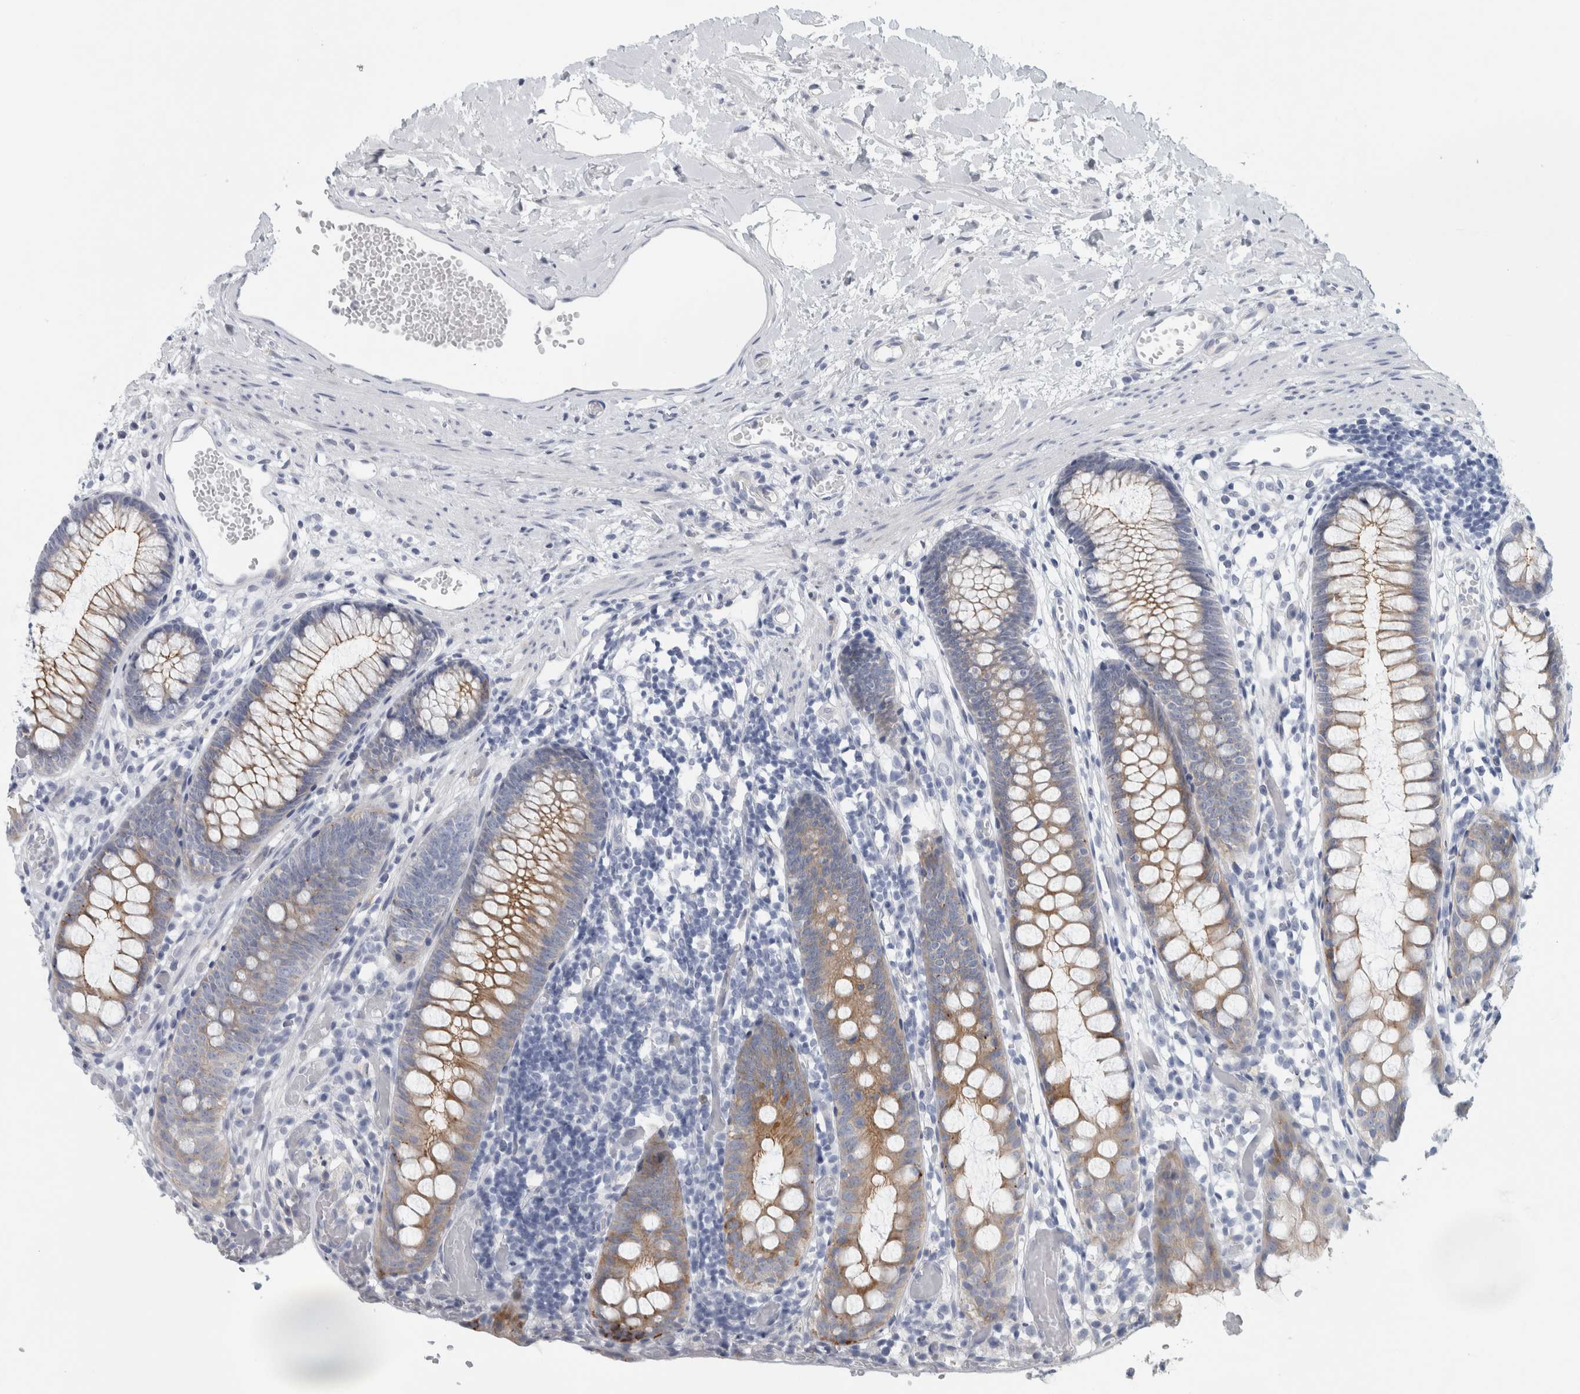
{"staining": {"intensity": "negative", "quantity": "none", "location": "none"}, "tissue": "colon", "cell_type": "Endothelial cells", "image_type": "normal", "snomed": [{"axis": "morphology", "description": "Normal tissue, NOS"}, {"axis": "topography", "description": "Colon"}], "caption": "Immunohistochemistry histopathology image of benign colon: colon stained with DAB (3,3'-diaminobenzidine) displays no significant protein staining in endothelial cells. (Brightfield microscopy of DAB (3,3'-diaminobenzidine) immunohistochemistry (IHC) at high magnification).", "gene": "B3GNT3", "patient": {"sex": "male", "age": 14}}